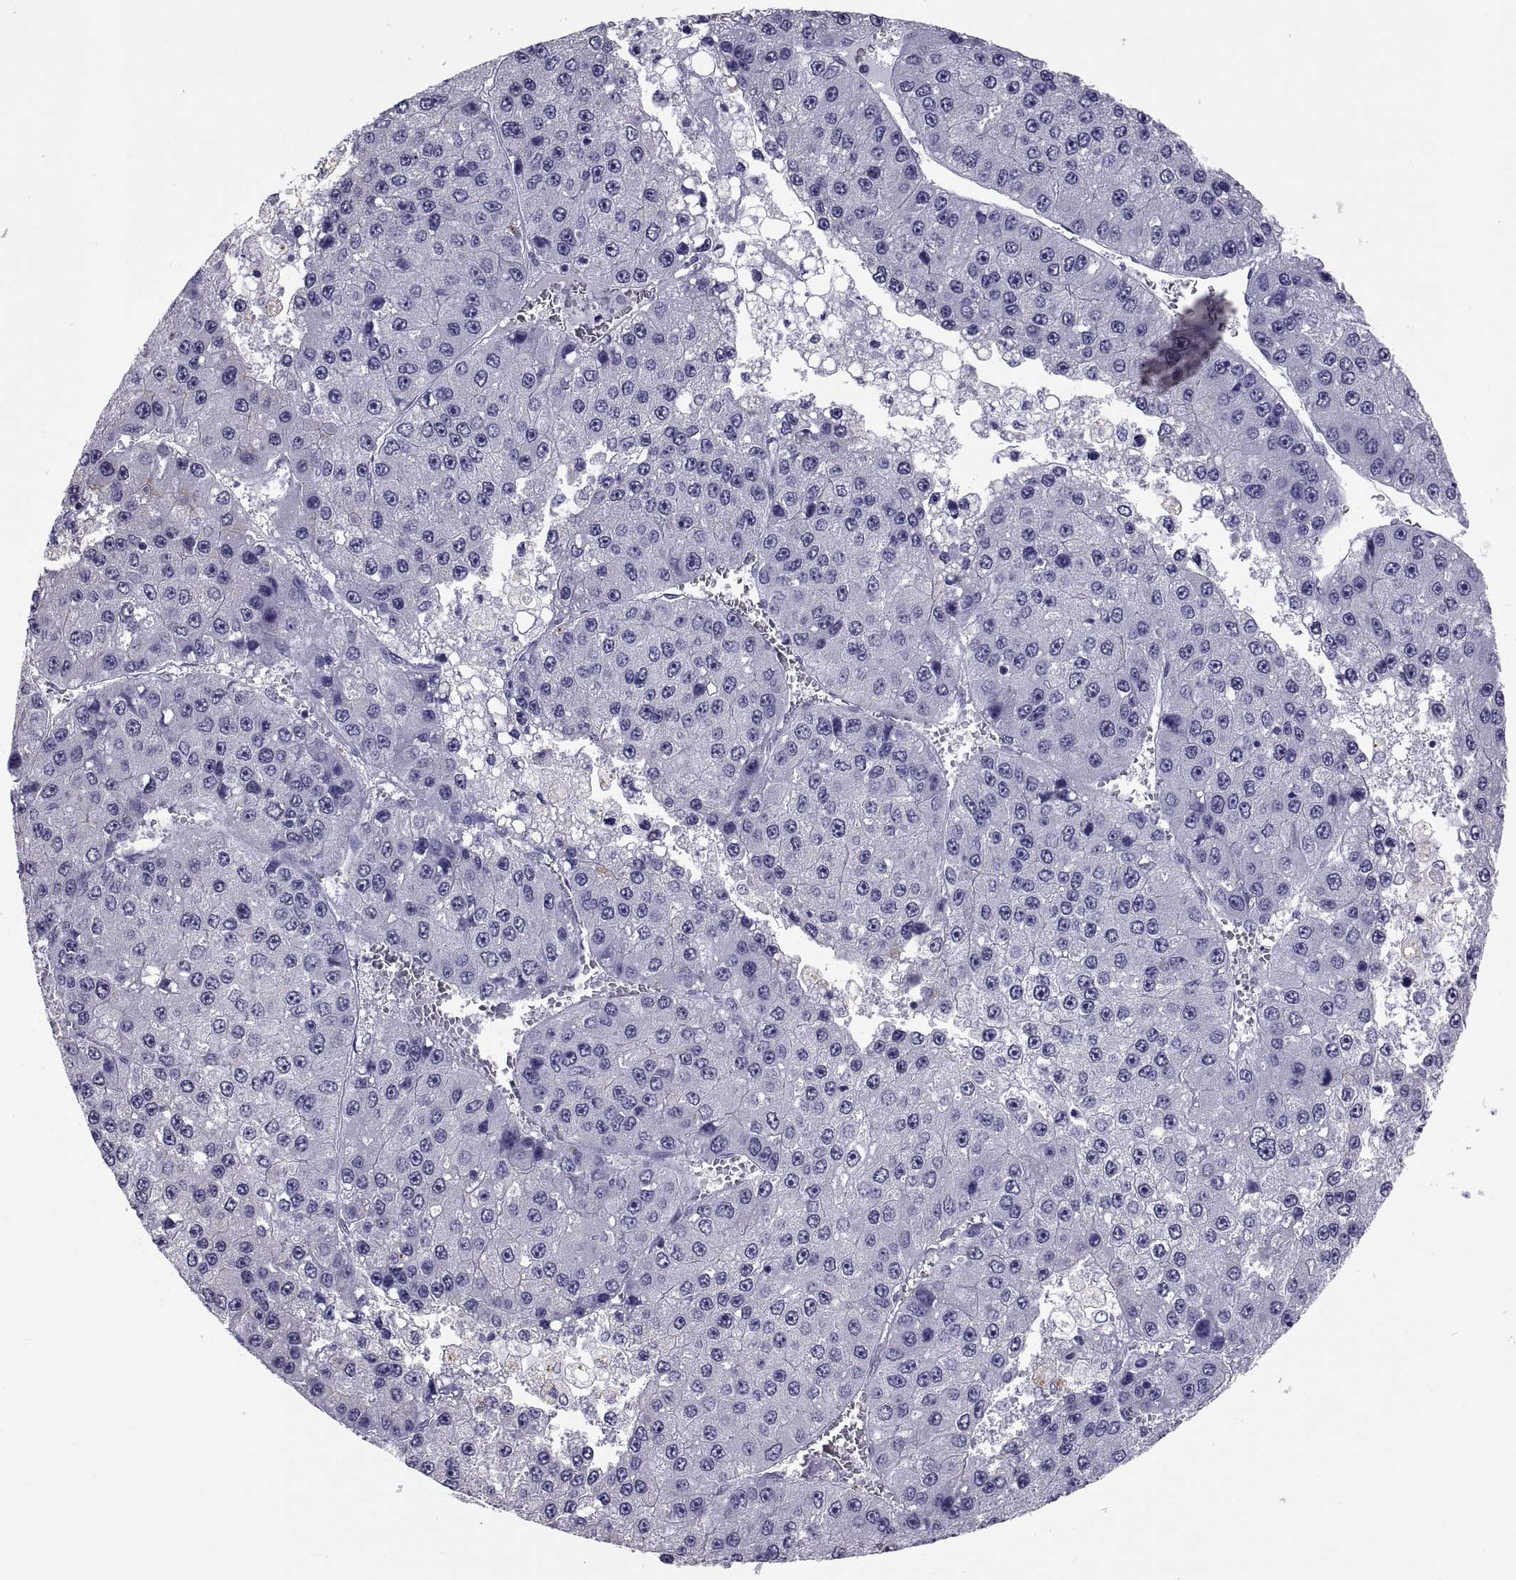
{"staining": {"intensity": "negative", "quantity": "none", "location": "none"}, "tissue": "liver cancer", "cell_type": "Tumor cells", "image_type": "cancer", "snomed": [{"axis": "morphology", "description": "Carcinoma, Hepatocellular, NOS"}, {"axis": "topography", "description": "Liver"}], "caption": "The photomicrograph shows no significant expression in tumor cells of liver cancer.", "gene": "TGFBR3L", "patient": {"sex": "female", "age": 73}}